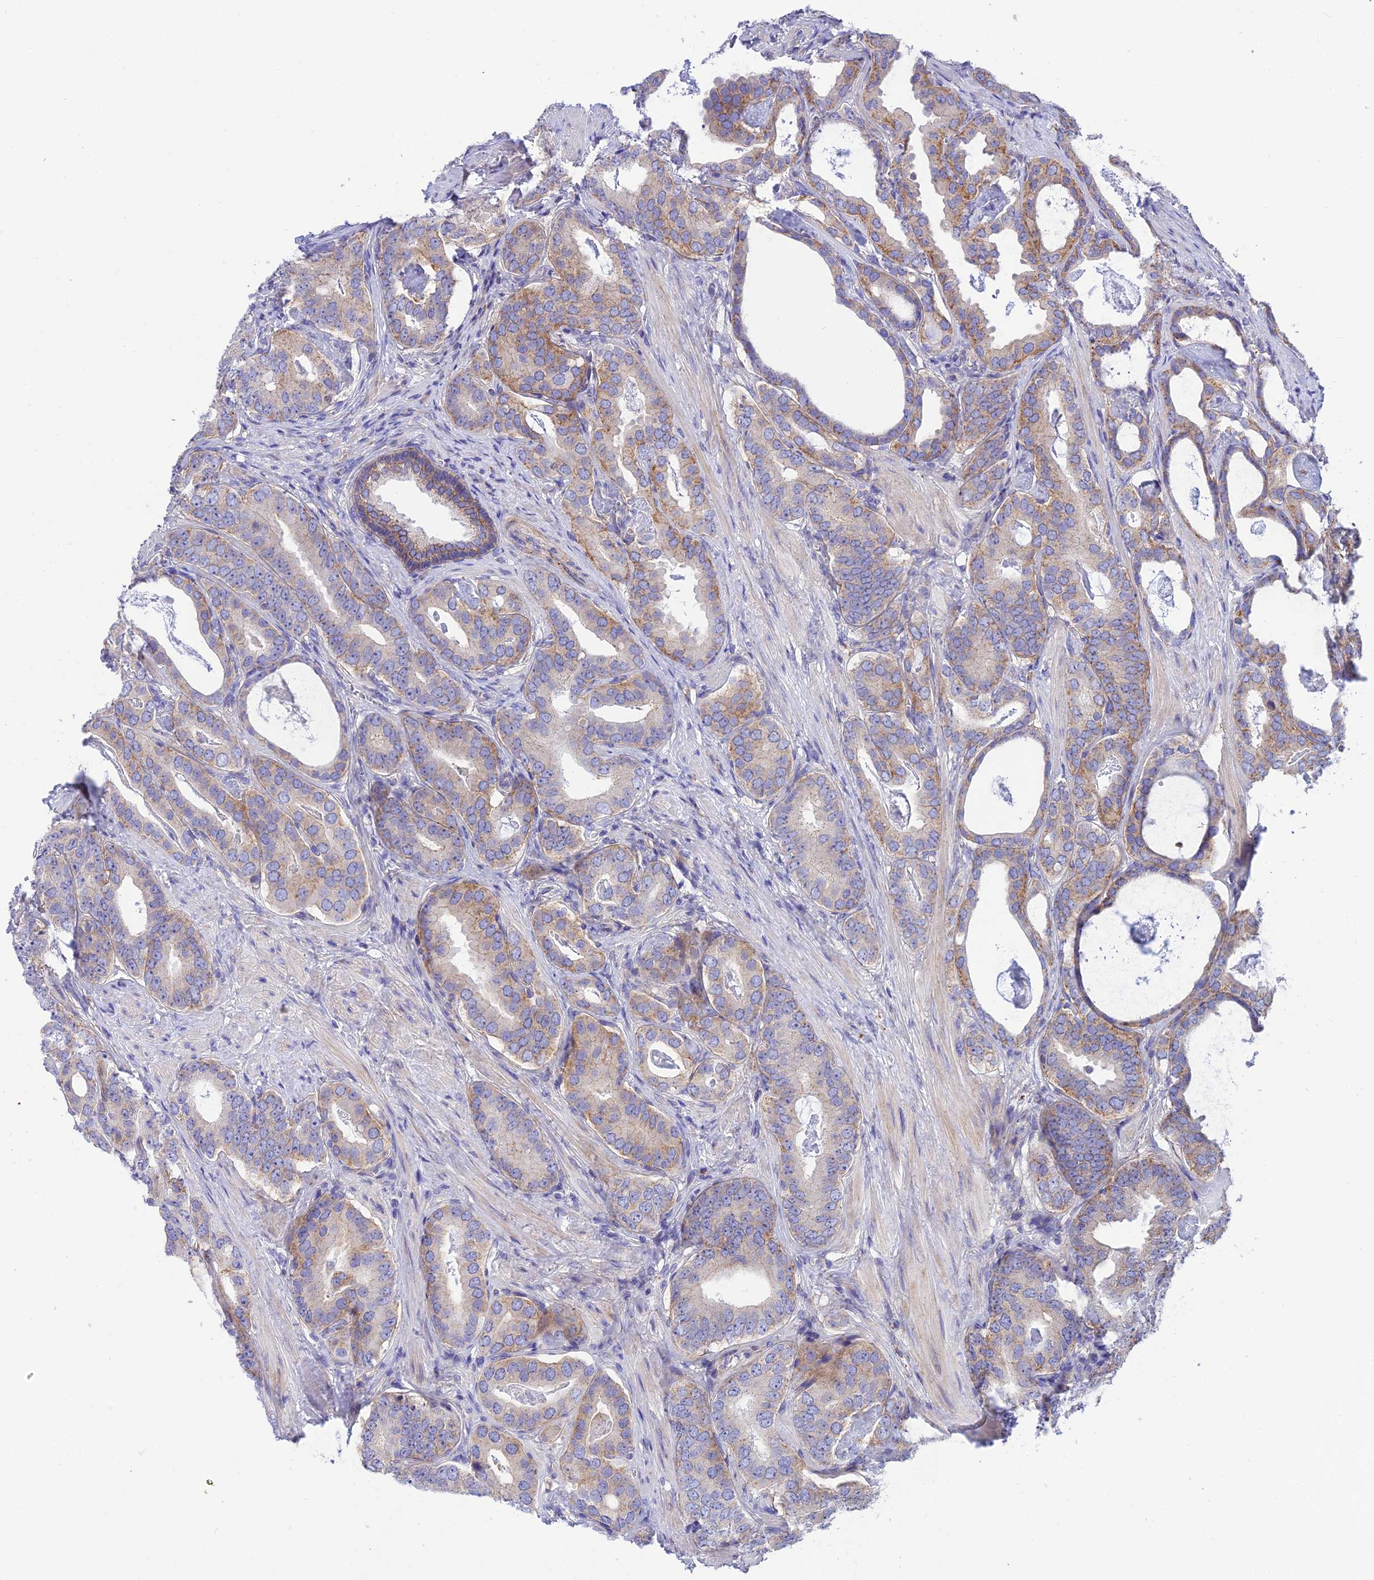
{"staining": {"intensity": "moderate", "quantity": "25%-75%", "location": "cytoplasmic/membranous"}, "tissue": "prostate cancer", "cell_type": "Tumor cells", "image_type": "cancer", "snomed": [{"axis": "morphology", "description": "Adenocarcinoma, Low grade"}, {"axis": "topography", "description": "Prostate"}], "caption": "Protein staining by immunohistochemistry (IHC) demonstrates moderate cytoplasmic/membranous expression in approximately 25%-75% of tumor cells in prostate cancer.", "gene": "CCDC157", "patient": {"sex": "male", "age": 71}}